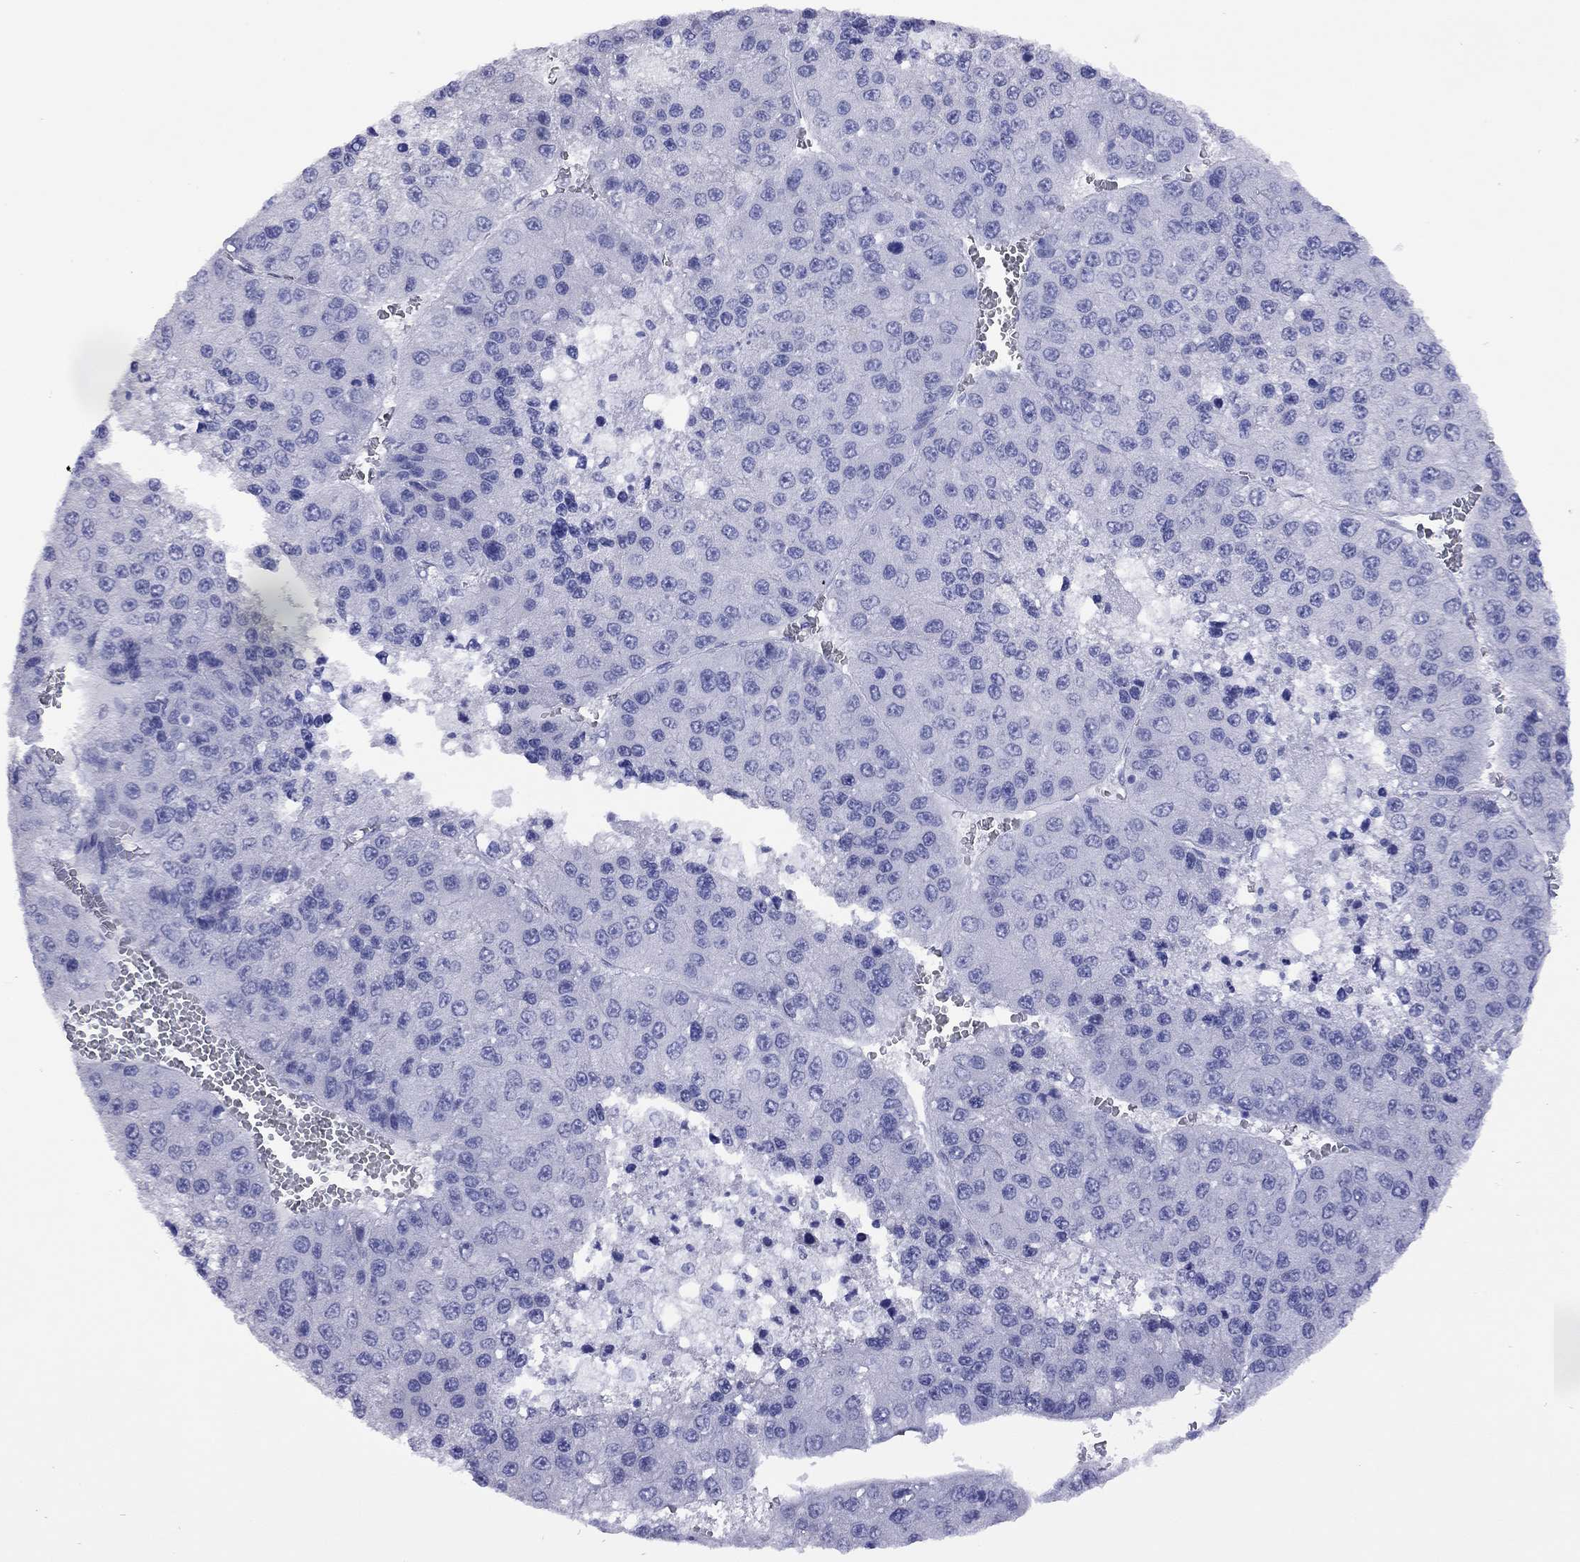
{"staining": {"intensity": "negative", "quantity": "none", "location": "none"}, "tissue": "liver cancer", "cell_type": "Tumor cells", "image_type": "cancer", "snomed": [{"axis": "morphology", "description": "Carcinoma, Hepatocellular, NOS"}, {"axis": "topography", "description": "Liver"}], "caption": "Immunohistochemical staining of liver cancer (hepatocellular carcinoma) exhibits no significant staining in tumor cells.", "gene": "FIGLA", "patient": {"sex": "female", "age": 73}}